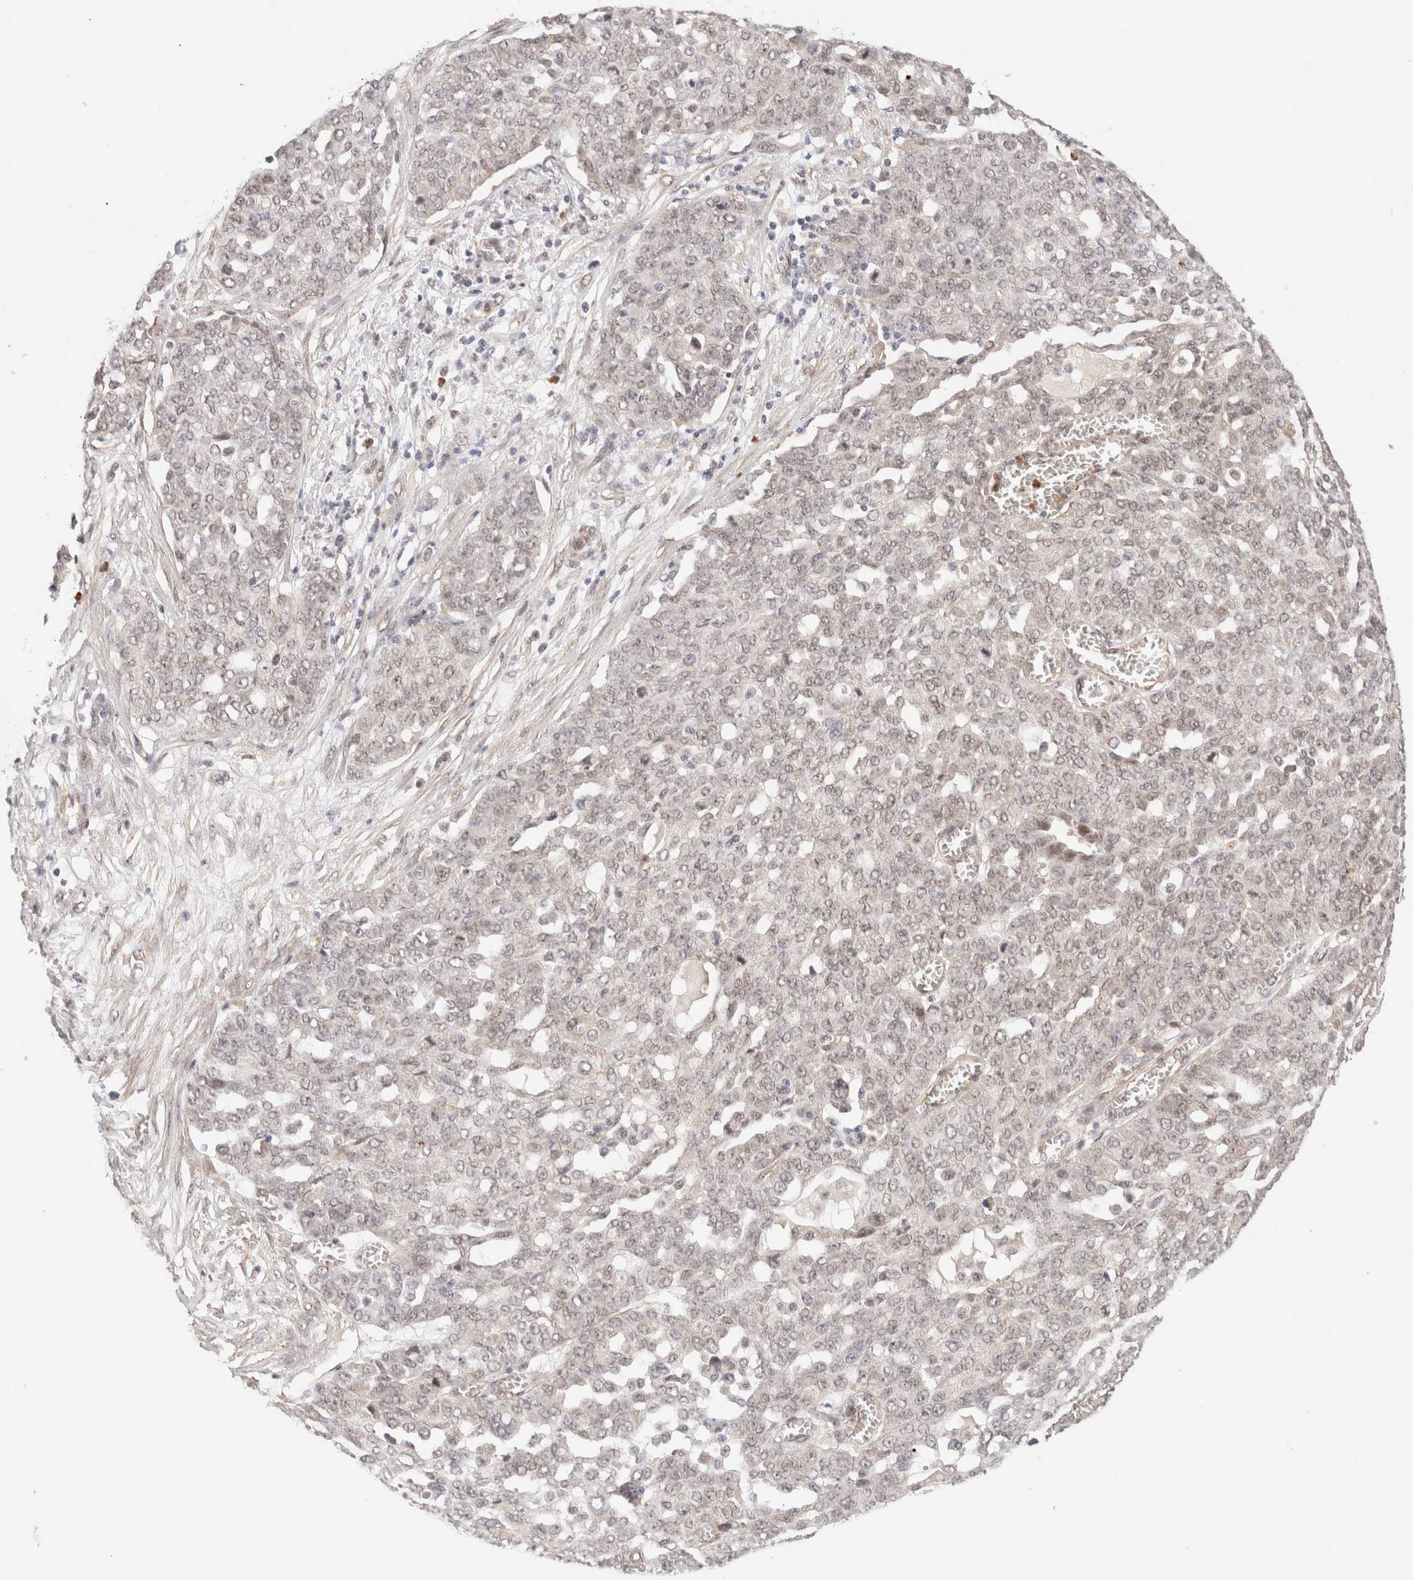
{"staining": {"intensity": "weak", "quantity": "<25%", "location": "nuclear"}, "tissue": "ovarian cancer", "cell_type": "Tumor cells", "image_type": "cancer", "snomed": [{"axis": "morphology", "description": "Cystadenocarcinoma, serous, NOS"}, {"axis": "topography", "description": "Soft tissue"}, {"axis": "topography", "description": "Ovary"}], "caption": "Tumor cells are negative for protein expression in human serous cystadenocarcinoma (ovarian).", "gene": "BRPF3", "patient": {"sex": "female", "age": 57}}